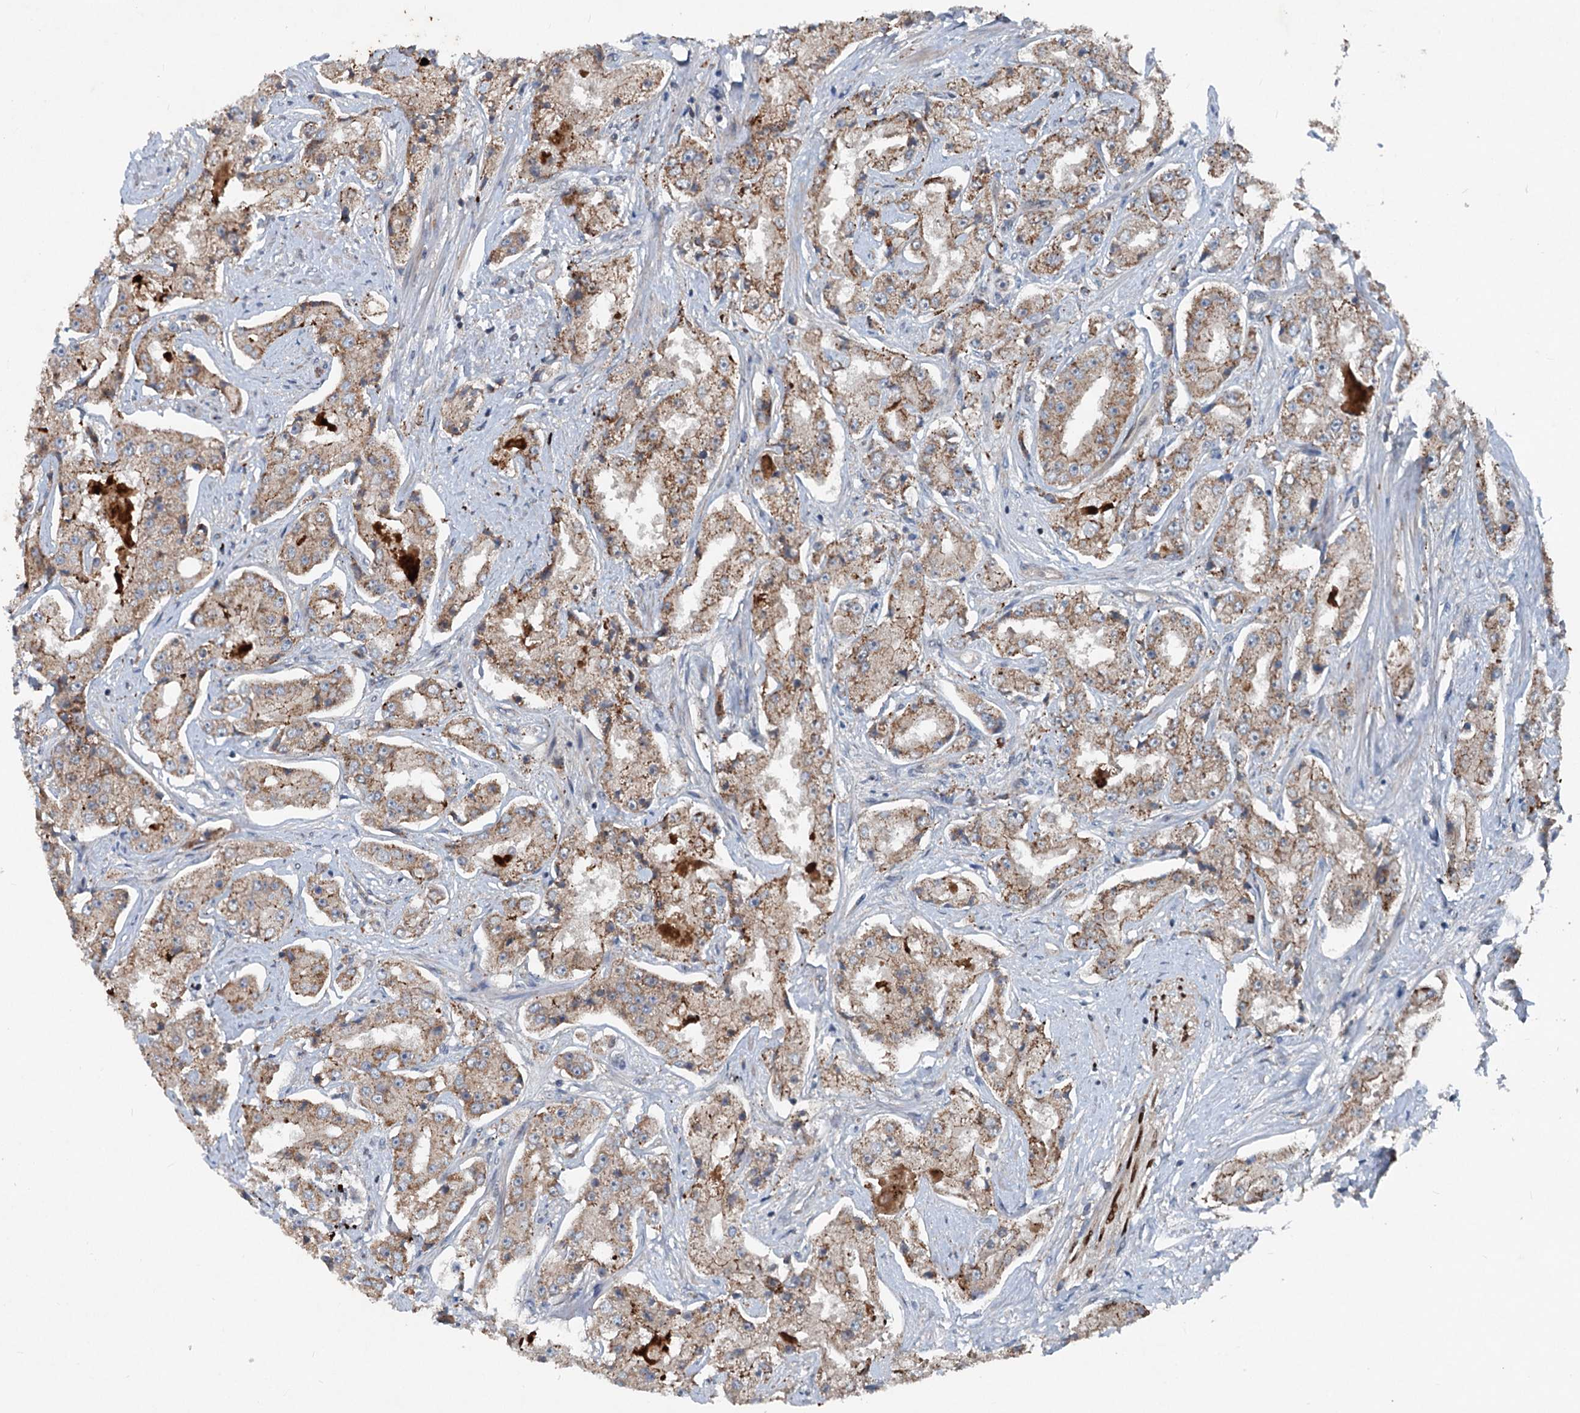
{"staining": {"intensity": "moderate", "quantity": "25%-75%", "location": "cytoplasmic/membranous"}, "tissue": "prostate cancer", "cell_type": "Tumor cells", "image_type": "cancer", "snomed": [{"axis": "morphology", "description": "Adenocarcinoma, High grade"}, {"axis": "topography", "description": "Prostate"}], "caption": "Immunohistochemistry staining of prostate cancer (high-grade adenocarcinoma), which shows medium levels of moderate cytoplasmic/membranous staining in about 25%-75% of tumor cells indicating moderate cytoplasmic/membranous protein expression. The staining was performed using DAB (brown) for protein detection and nuclei were counterstained in hematoxylin (blue).", "gene": "N4BP2L2", "patient": {"sex": "male", "age": 73}}